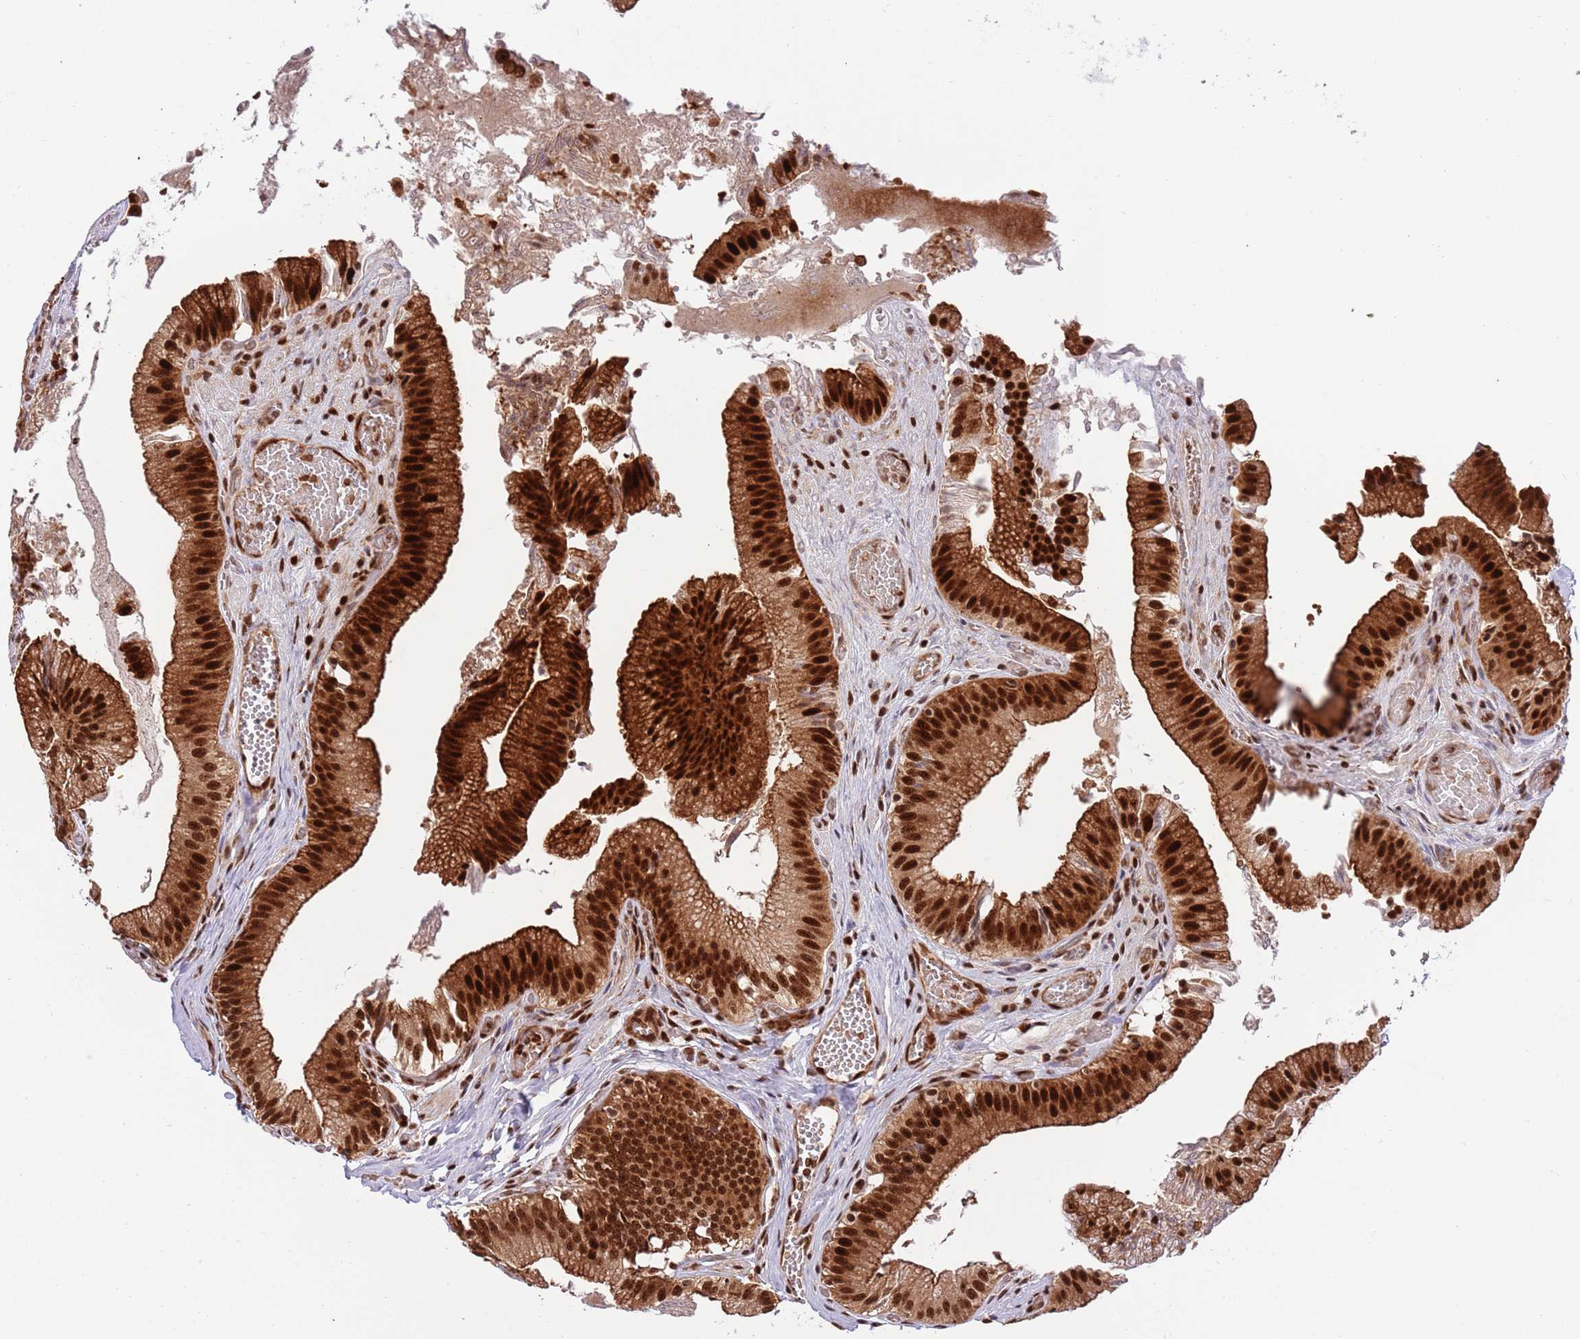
{"staining": {"intensity": "strong", "quantity": ">75%", "location": "cytoplasmic/membranous,nuclear"}, "tissue": "gallbladder", "cell_type": "Glandular cells", "image_type": "normal", "snomed": [{"axis": "morphology", "description": "Normal tissue, NOS"}, {"axis": "topography", "description": "Gallbladder"}, {"axis": "topography", "description": "Peripheral nerve tissue"}], "caption": "Protein analysis of normal gallbladder demonstrates strong cytoplasmic/membranous,nuclear expression in approximately >75% of glandular cells.", "gene": "RIF1", "patient": {"sex": "male", "age": 17}}